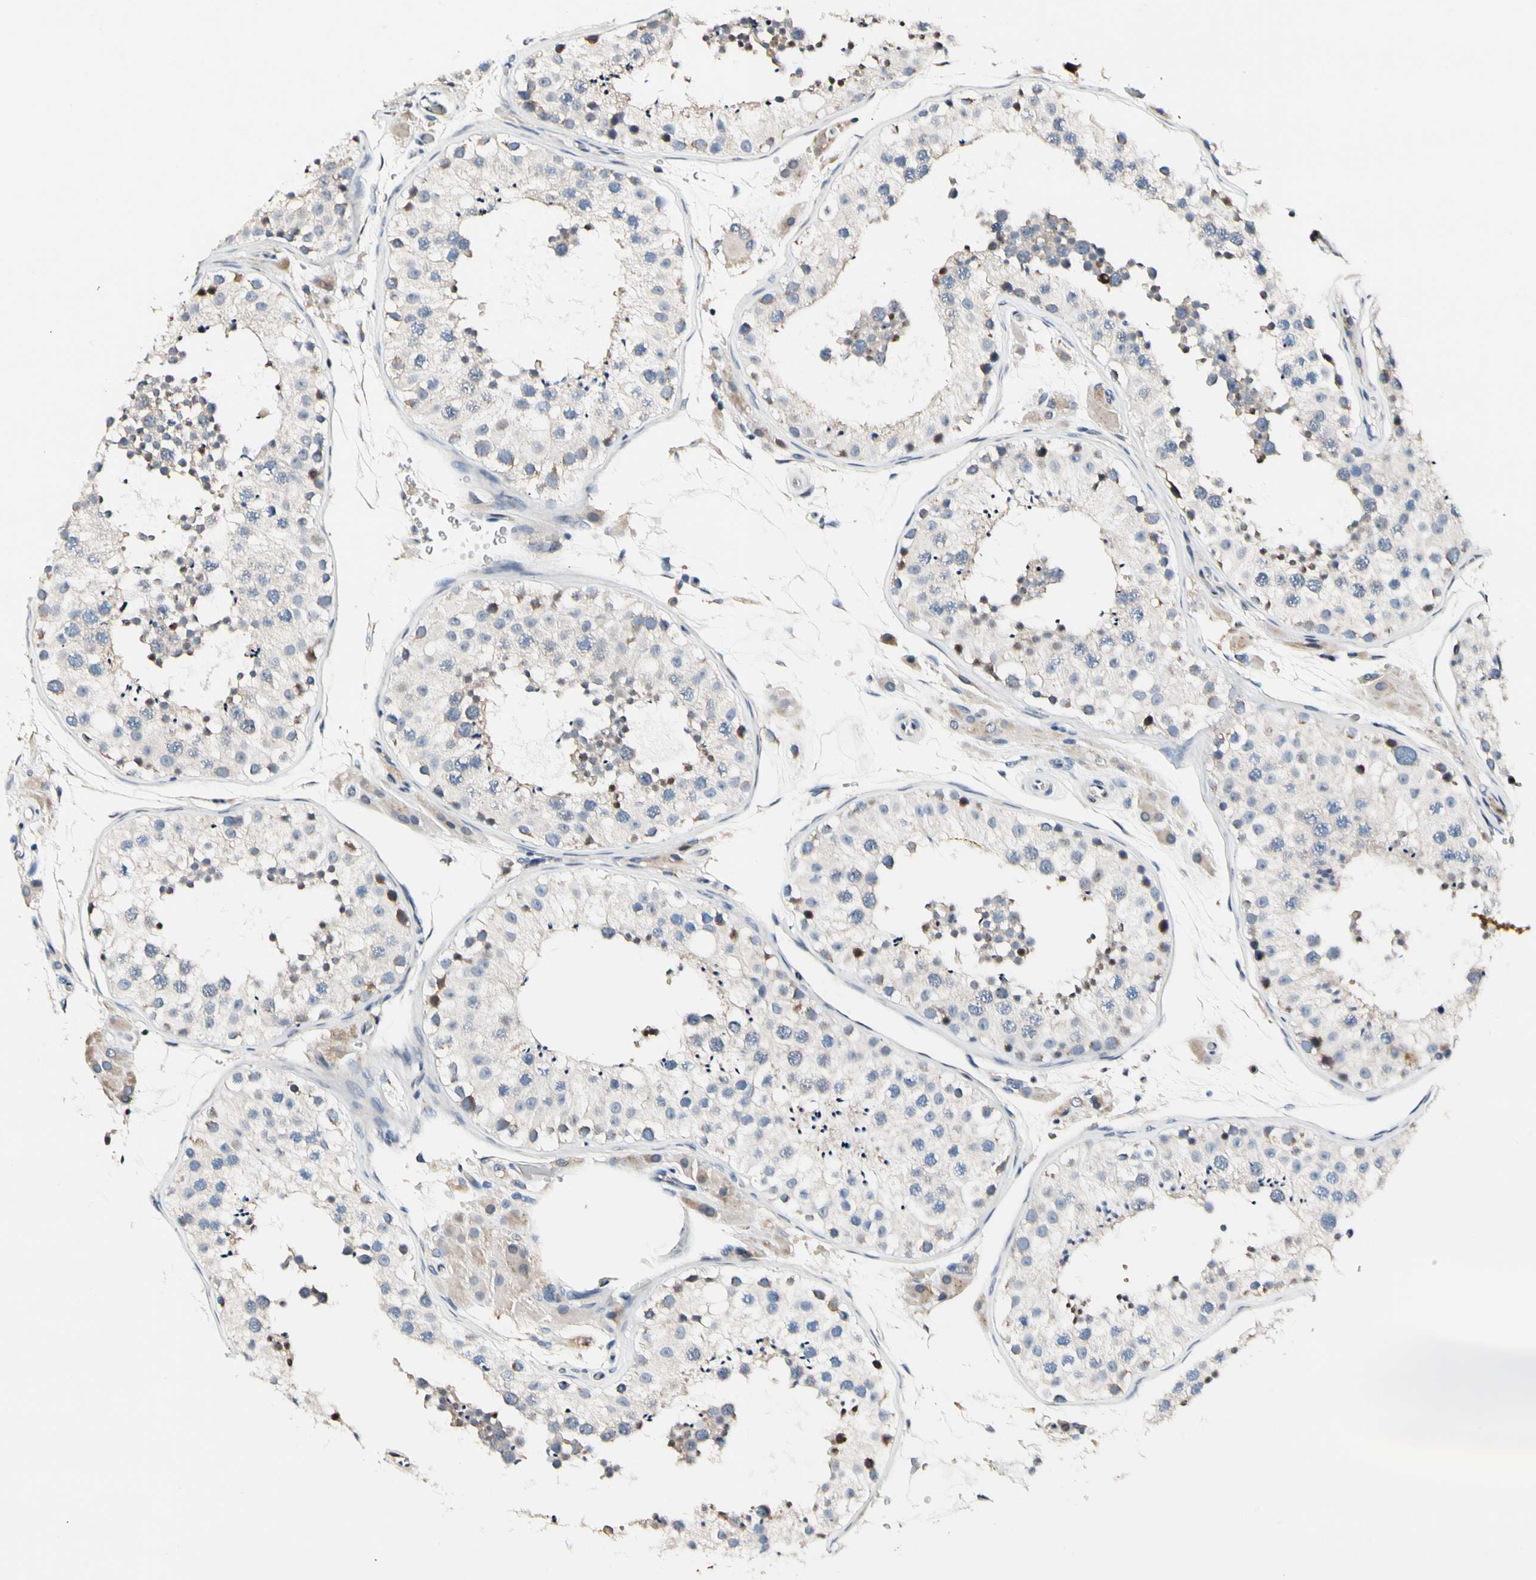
{"staining": {"intensity": "moderate", "quantity": "25%-75%", "location": "cytoplasmic/membranous,nuclear"}, "tissue": "testis", "cell_type": "Cells in seminiferous ducts", "image_type": "normal", "snomed": [{"axis": "morphology", "description": "Normal tissue, NOS"}, {"axis": "topography", "description": "Testis"}, {"axis": "topography", "description": "Epididymis"}], "caption": "IHC image of unremarkable testis stained for a protein (brown), which demonstrates medium levels of moderate cytoplasmic/membranous,nuclear staining in approximately 25%-75% of cells in seminiferous ducts.", "gene": "SOX30", "patient": {"sex": "male", "age": 26}}